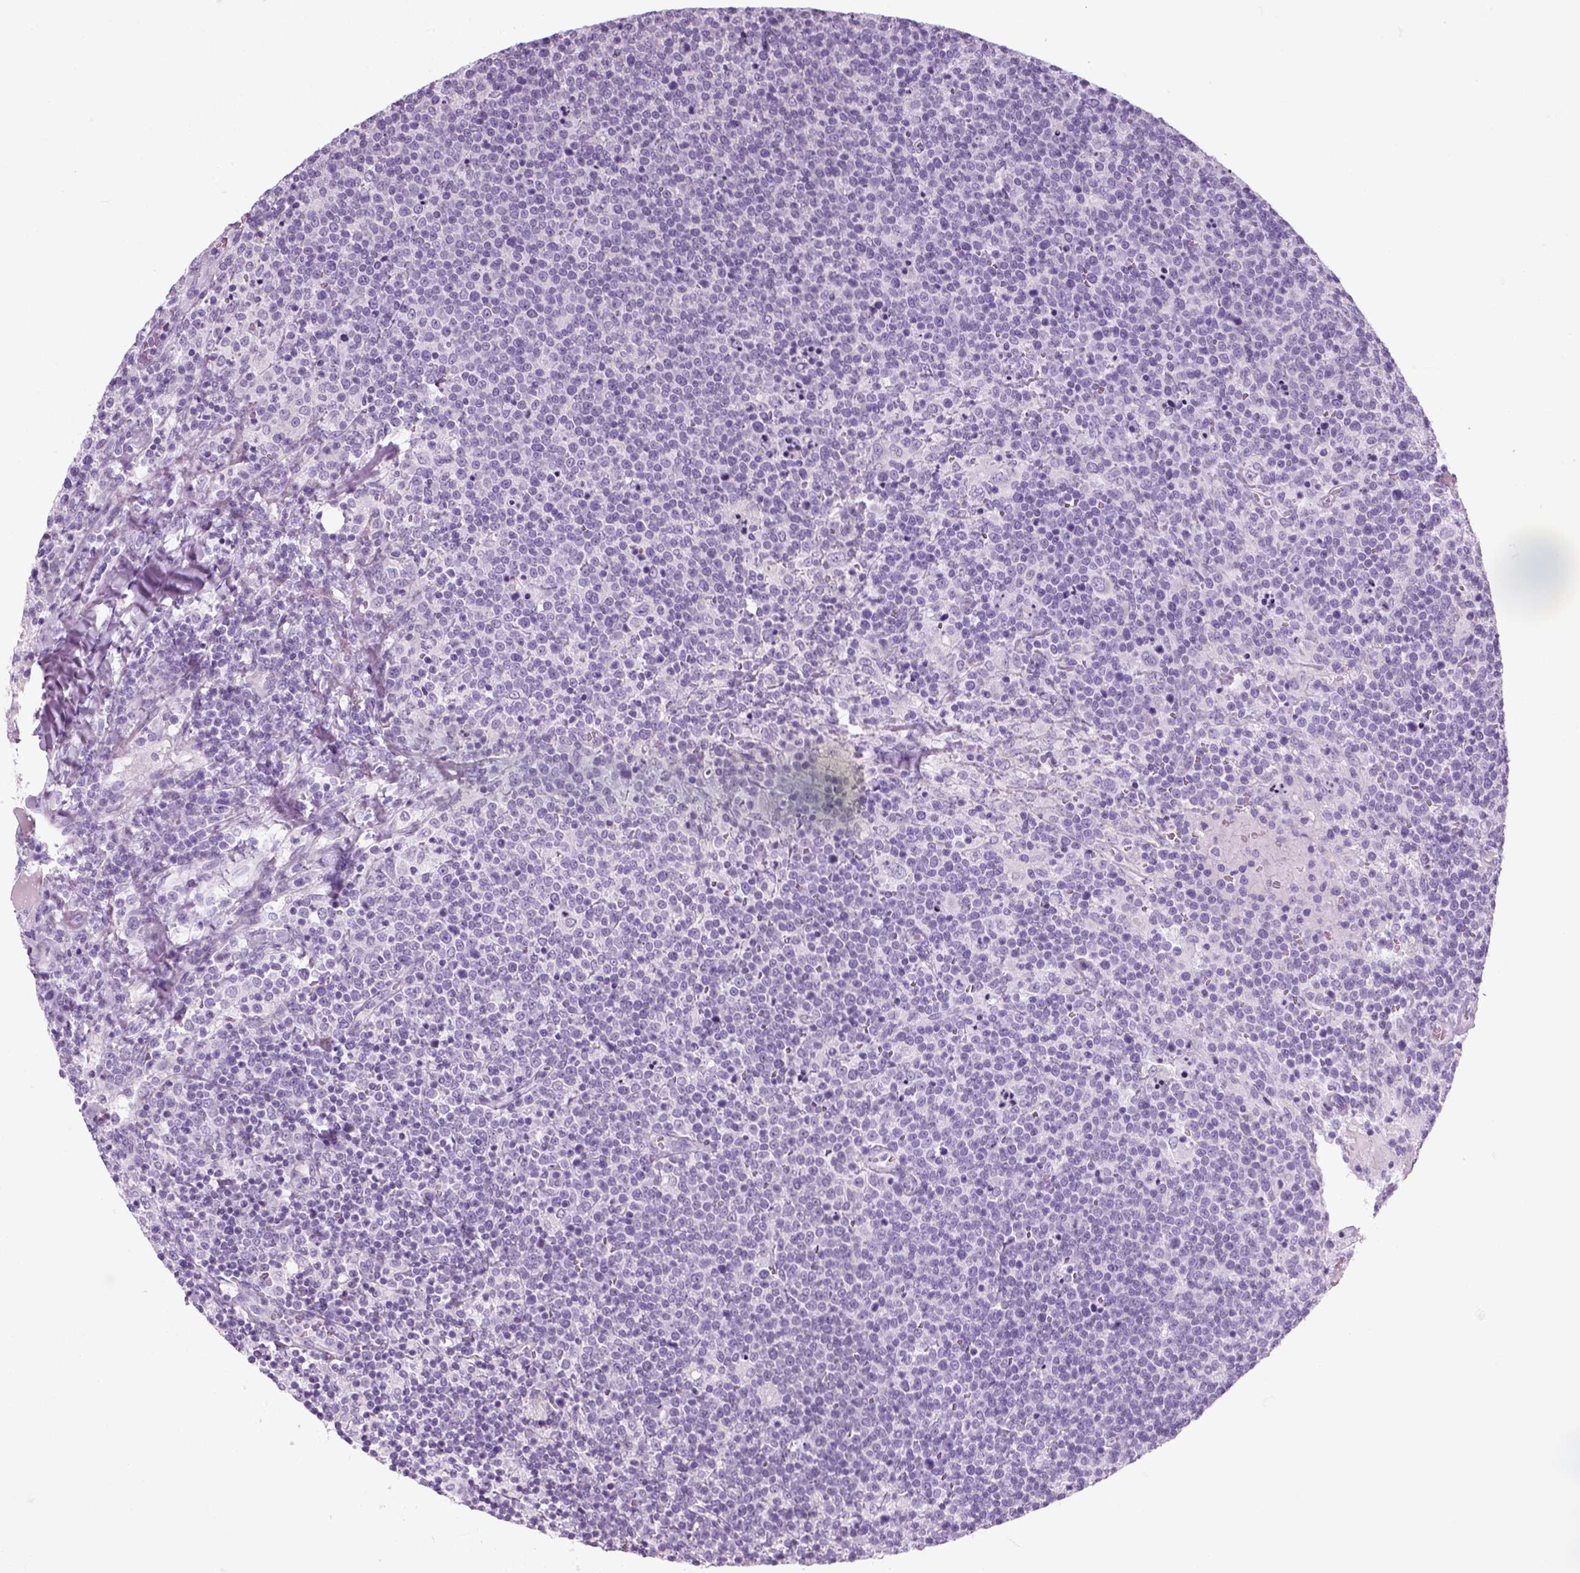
{"staining": {"intensity": "negative", "quantity": "none", "location": "none"}, "tissue": "lymphoma", "cell_type": "Tumor cells", "image_type": "cancer", "snomed": [{"axis": "morphology", "description": "Malignant lymphoma, non-Hodgkin's type, High grade"}, {"axis": "topography", "description": "Lymph node"}], "caption": "Immunohistochemistry photomicrograph of neoplastic tissue: malignant lymphoma, non-Hodgkin's type (high-grade) stained with DAB exhibits no significant protein expression in tumor cells.", "gene": "SLC12A5", "patient": {"sex": "male", "age": 61}}